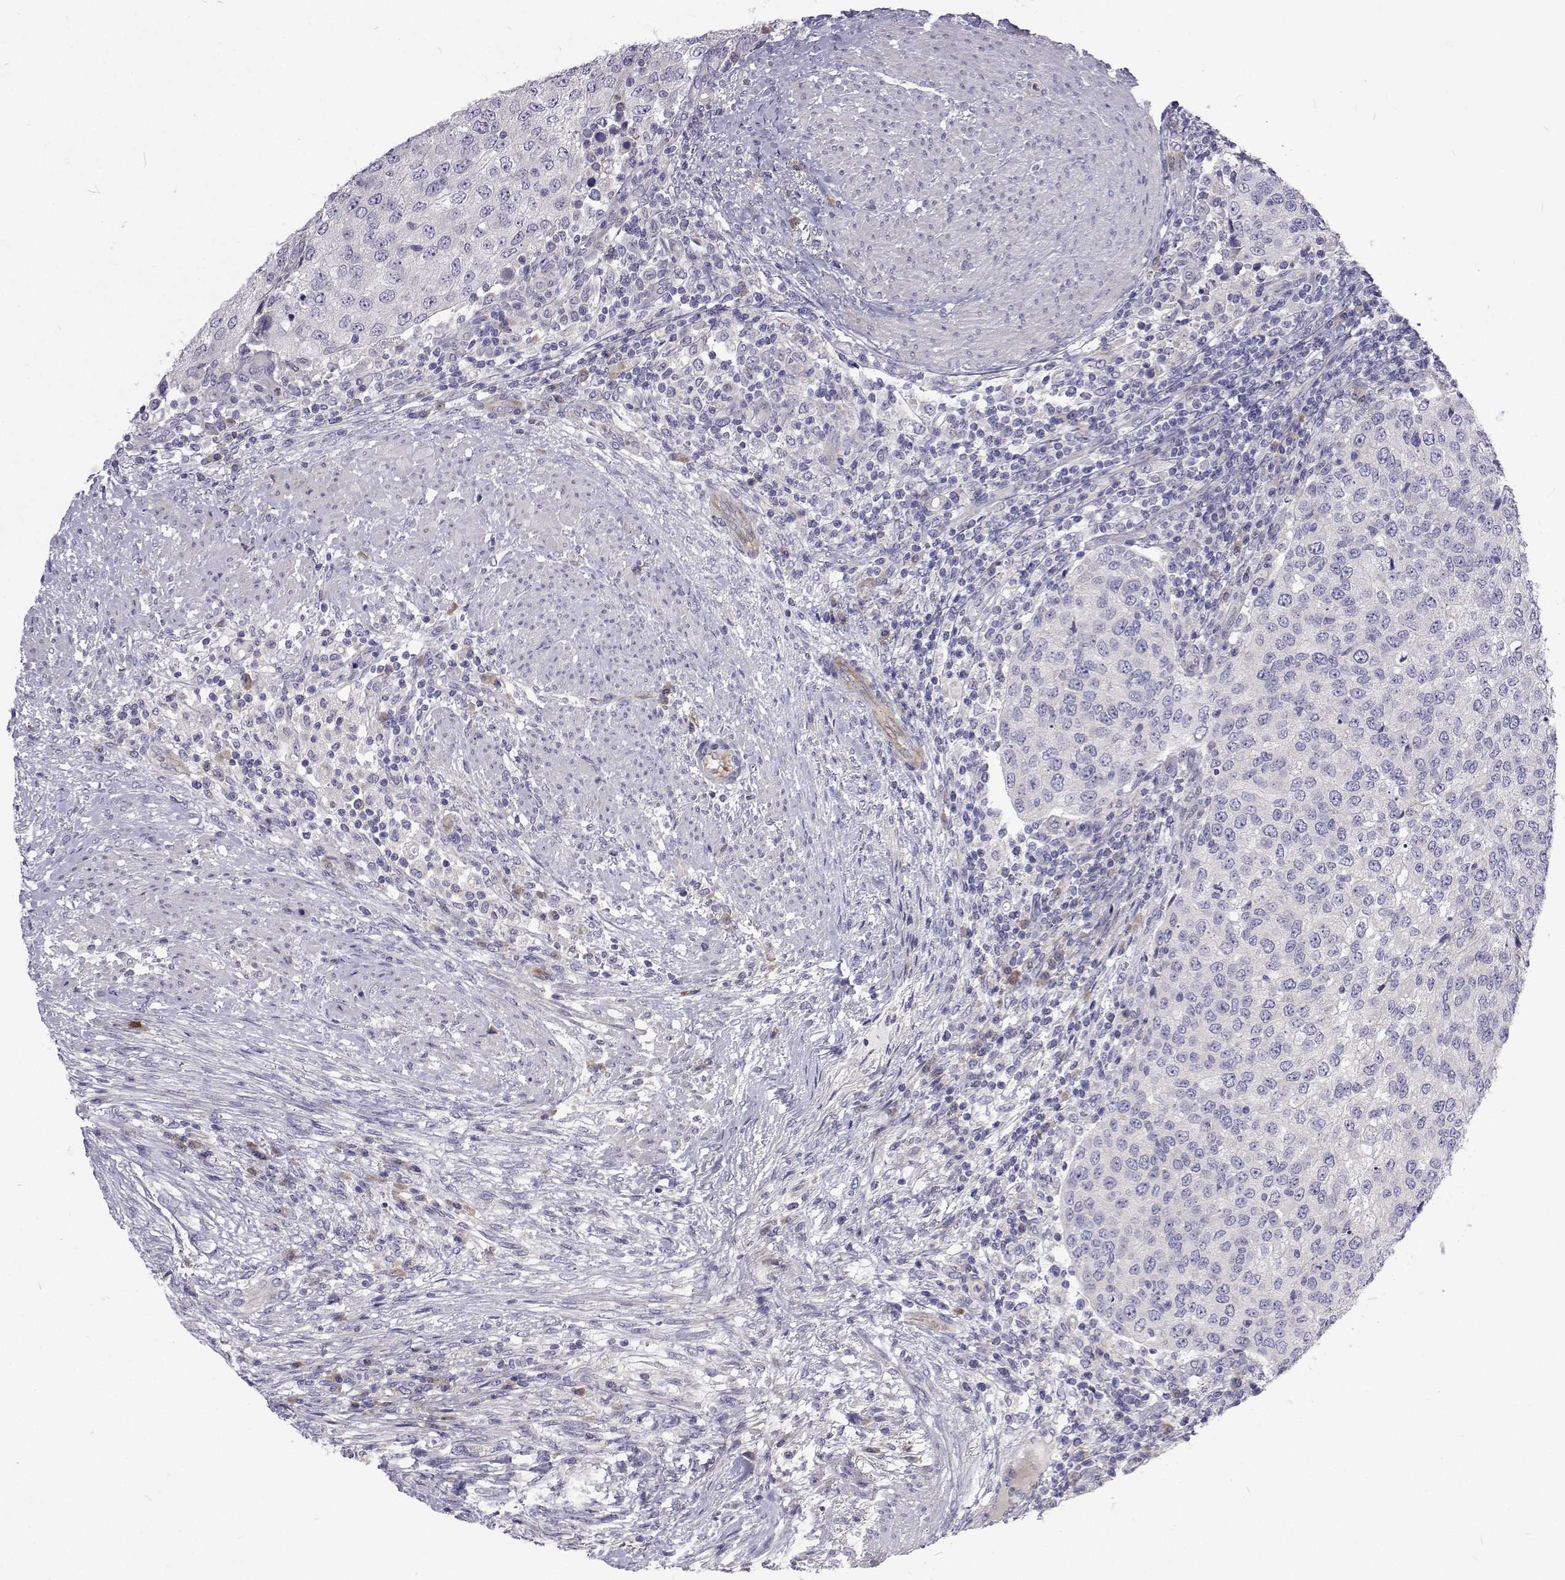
{"staining": {"intensity": "negative", "quantity": "none", "location": "none"}, "tissue": "urothelial cancer", "cell_type": "Tumor cells", "image_type": "cancer", "snomed": [{"axis": "morphology", "description": "Urothelial carcinoma, High grade"}, {"axis": "topography", "description": "Urinary bladder"}], "caption": "Immunohistochemical staining of human urothelial carcinoma (high-grade) shows no significant staining in tumor cells.", "gene": "NPR3", "patient": {"sex": "female", "age": 78}}